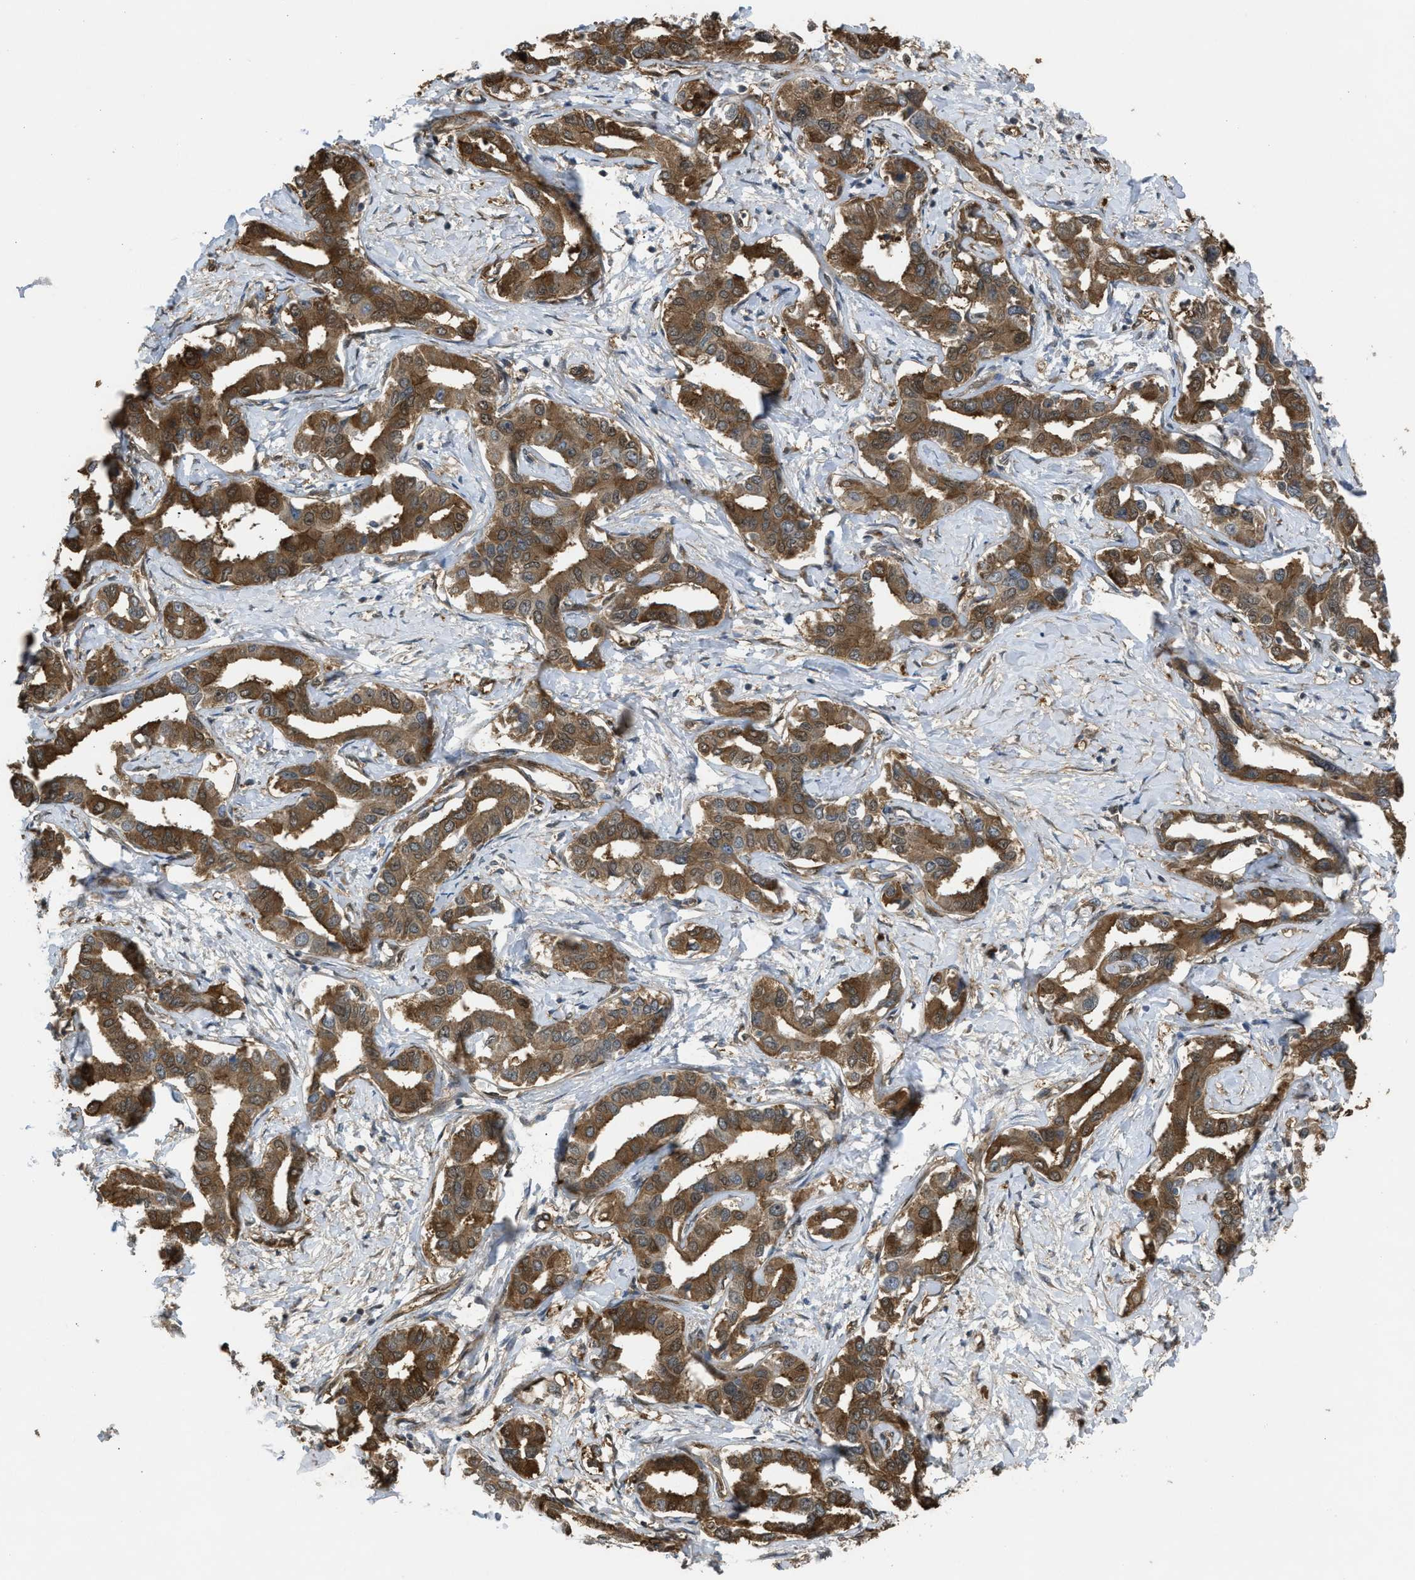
{"staining": {"intensity": "moderate", "quantity": ">75%", "location": "cytoplasmic/membranous"}, "tissue": "liver cancer", "cell_type": "Tumor cells", "image_type": "cancer", "snomed": [{"axis": "morphology", "description": "Cholangiocarcinoma"}, {"axis": "topography", "description": "Liver"}], "caption": "The immunohistochemical stain shows moderate cytoplasmic/membranous expression in tumor cells of liver cholangiocarcinoma tissue. (IHC, brightfield microscopy, high magnification).", "gene": "BAG3", "patient": {"sex": "male", "age": 59}}